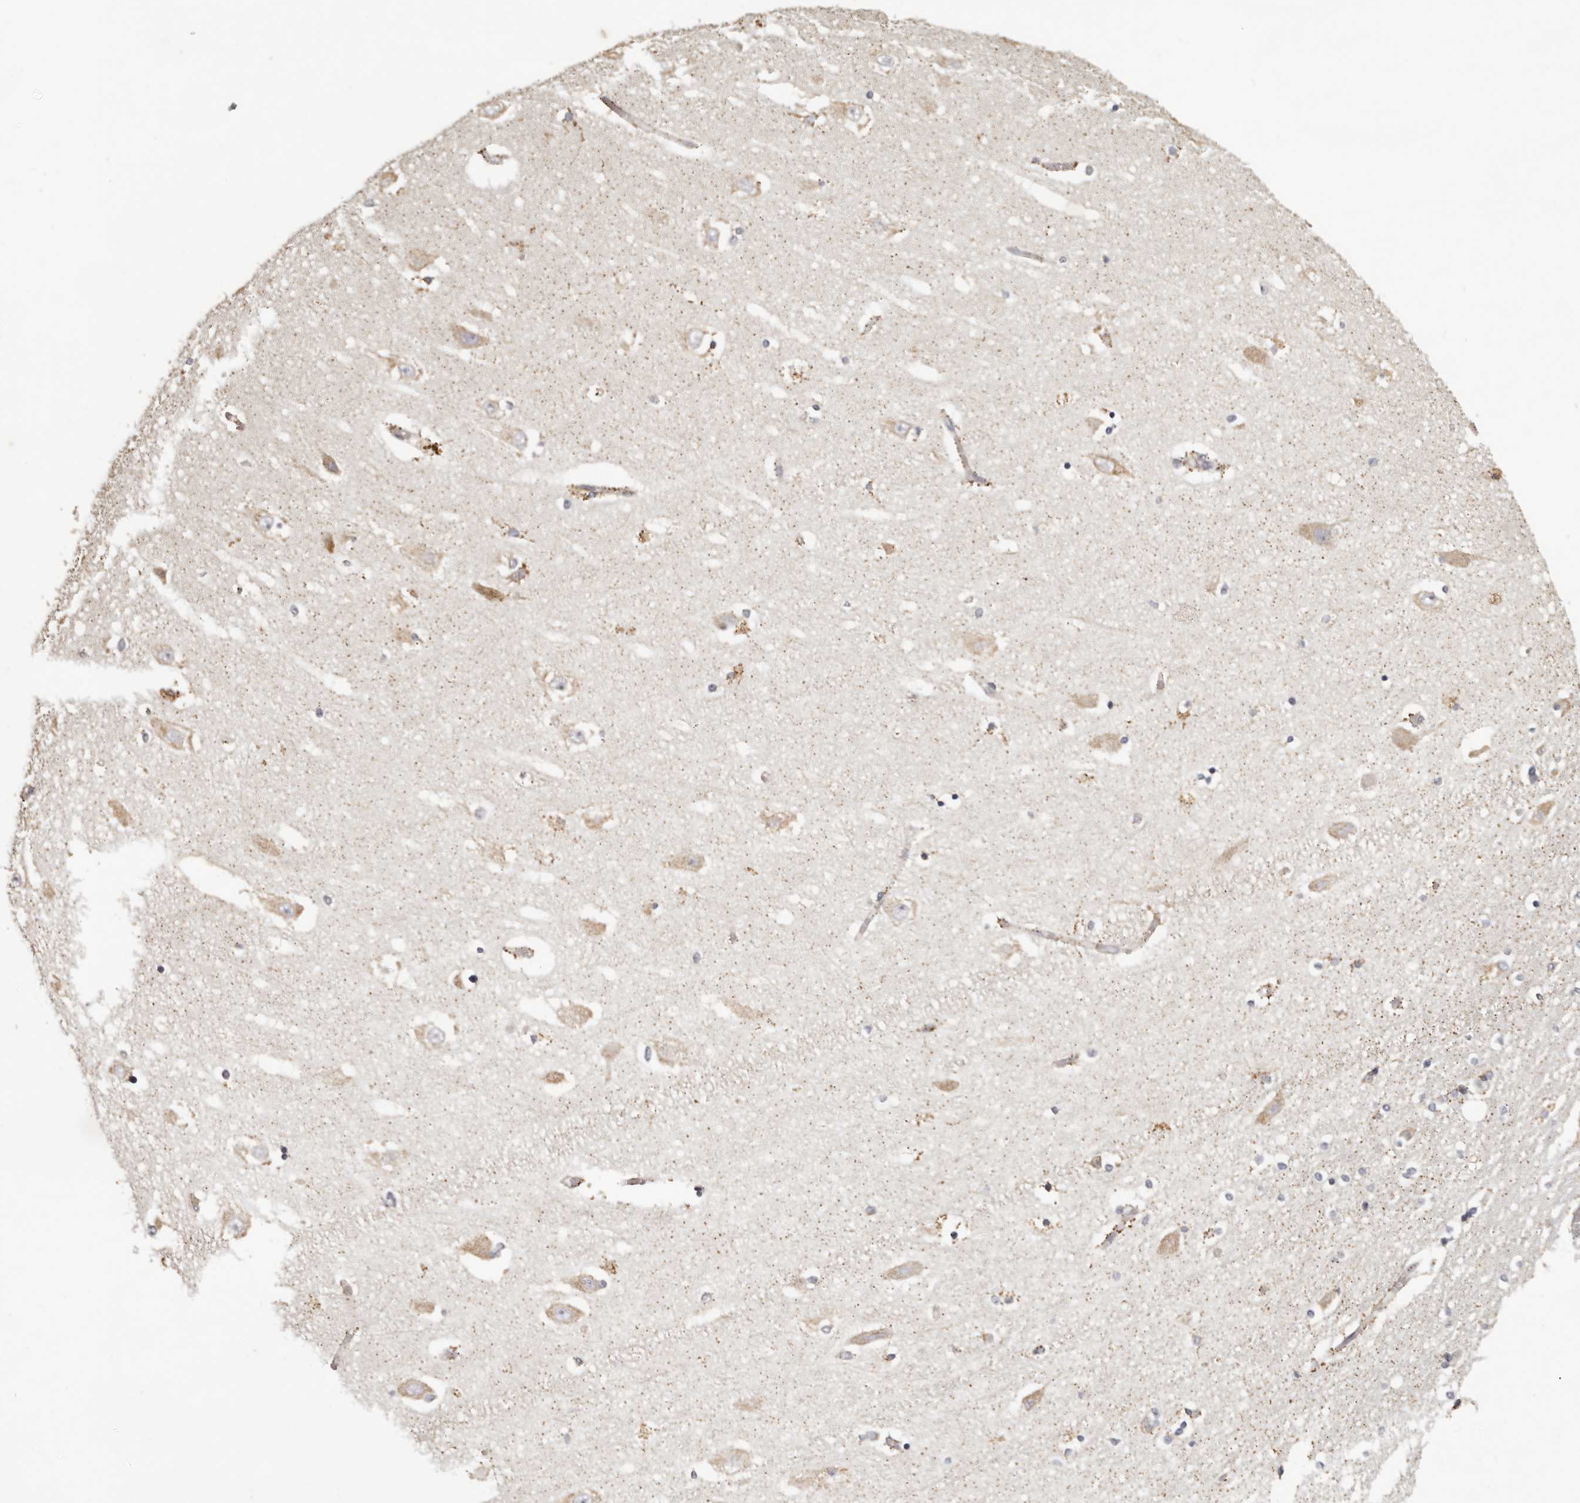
{"staining": {"intensity": "moderate", "quantity": "<25%", "location": "cytoplasmic/membranous"}, "tissue": "hippocampus", "cell_type": "Glial cells", "image_type": "normal", "snomed": [{"axis": "morphology", "description": "Normal tissue, NOS"}, {"axis": "topography", "description": "Hippocampus"}], "caption": "Normal hippocampus demonstrates moderate cytoplasmic/membranous expression in approximately <25% of glial cells, visualized by immunohistochemistry.", "gene": "PIGX", "patient": {"sex": "female", "age": 54}}